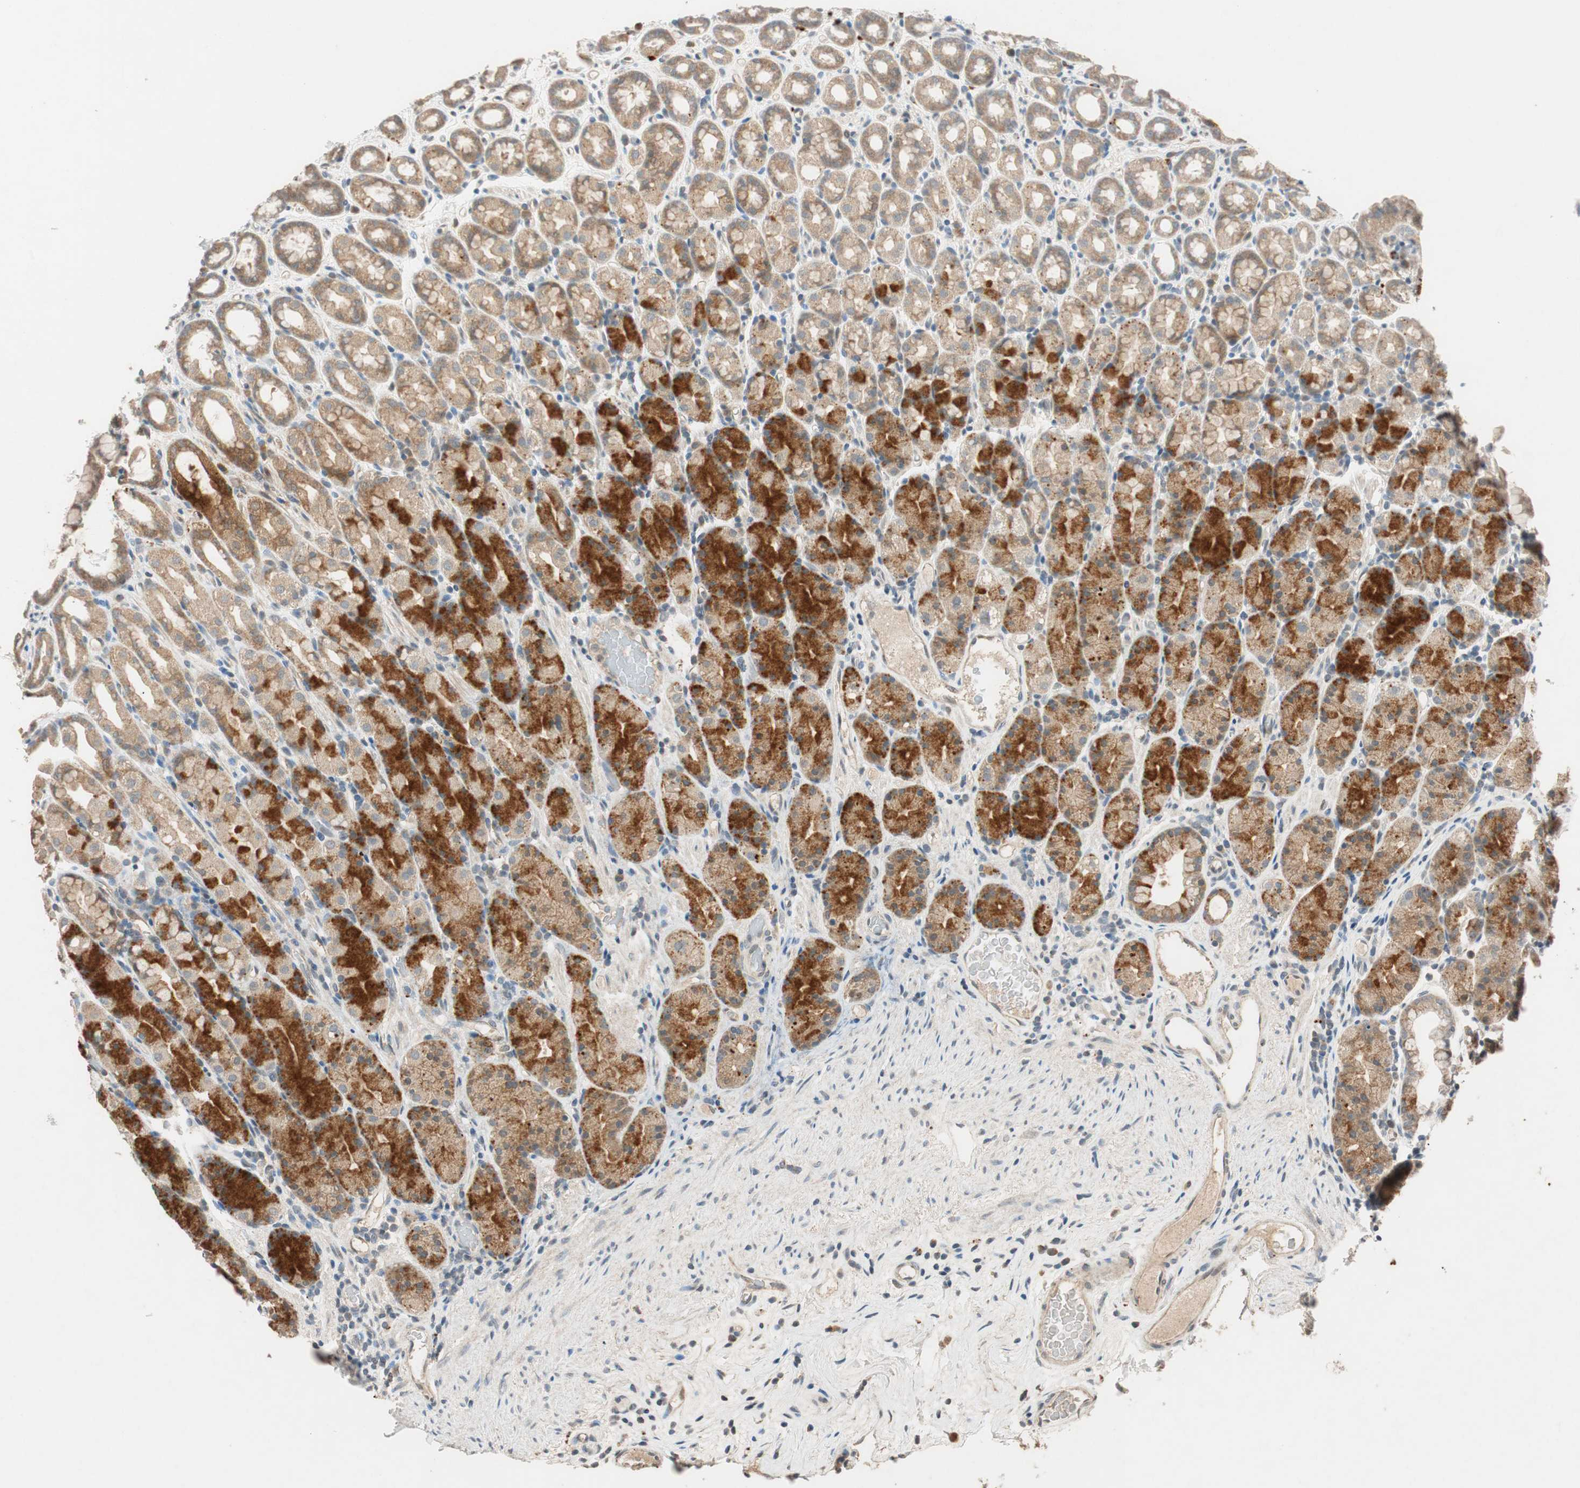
{"staining": {"intensity": "moderate", "quantity": "25%-75%", "location": "cytoplasmic/membranous"}, "tissue": "stomach", "cell_type": "Glandular cells", "image_type": "normal", "snomed": [{"axis": "morphology", "description": "Normal tissue, NOS"}, {"axis": "topography", "description": "Stomach, upper"}], "caption": "Glandular cells show medium levels of moderate cytoplasmic/membranous expression in about 25%-75% of cells in benign human stomach.", "gene": "GLB1", "patient": {"sex": "male", "age": 68}}